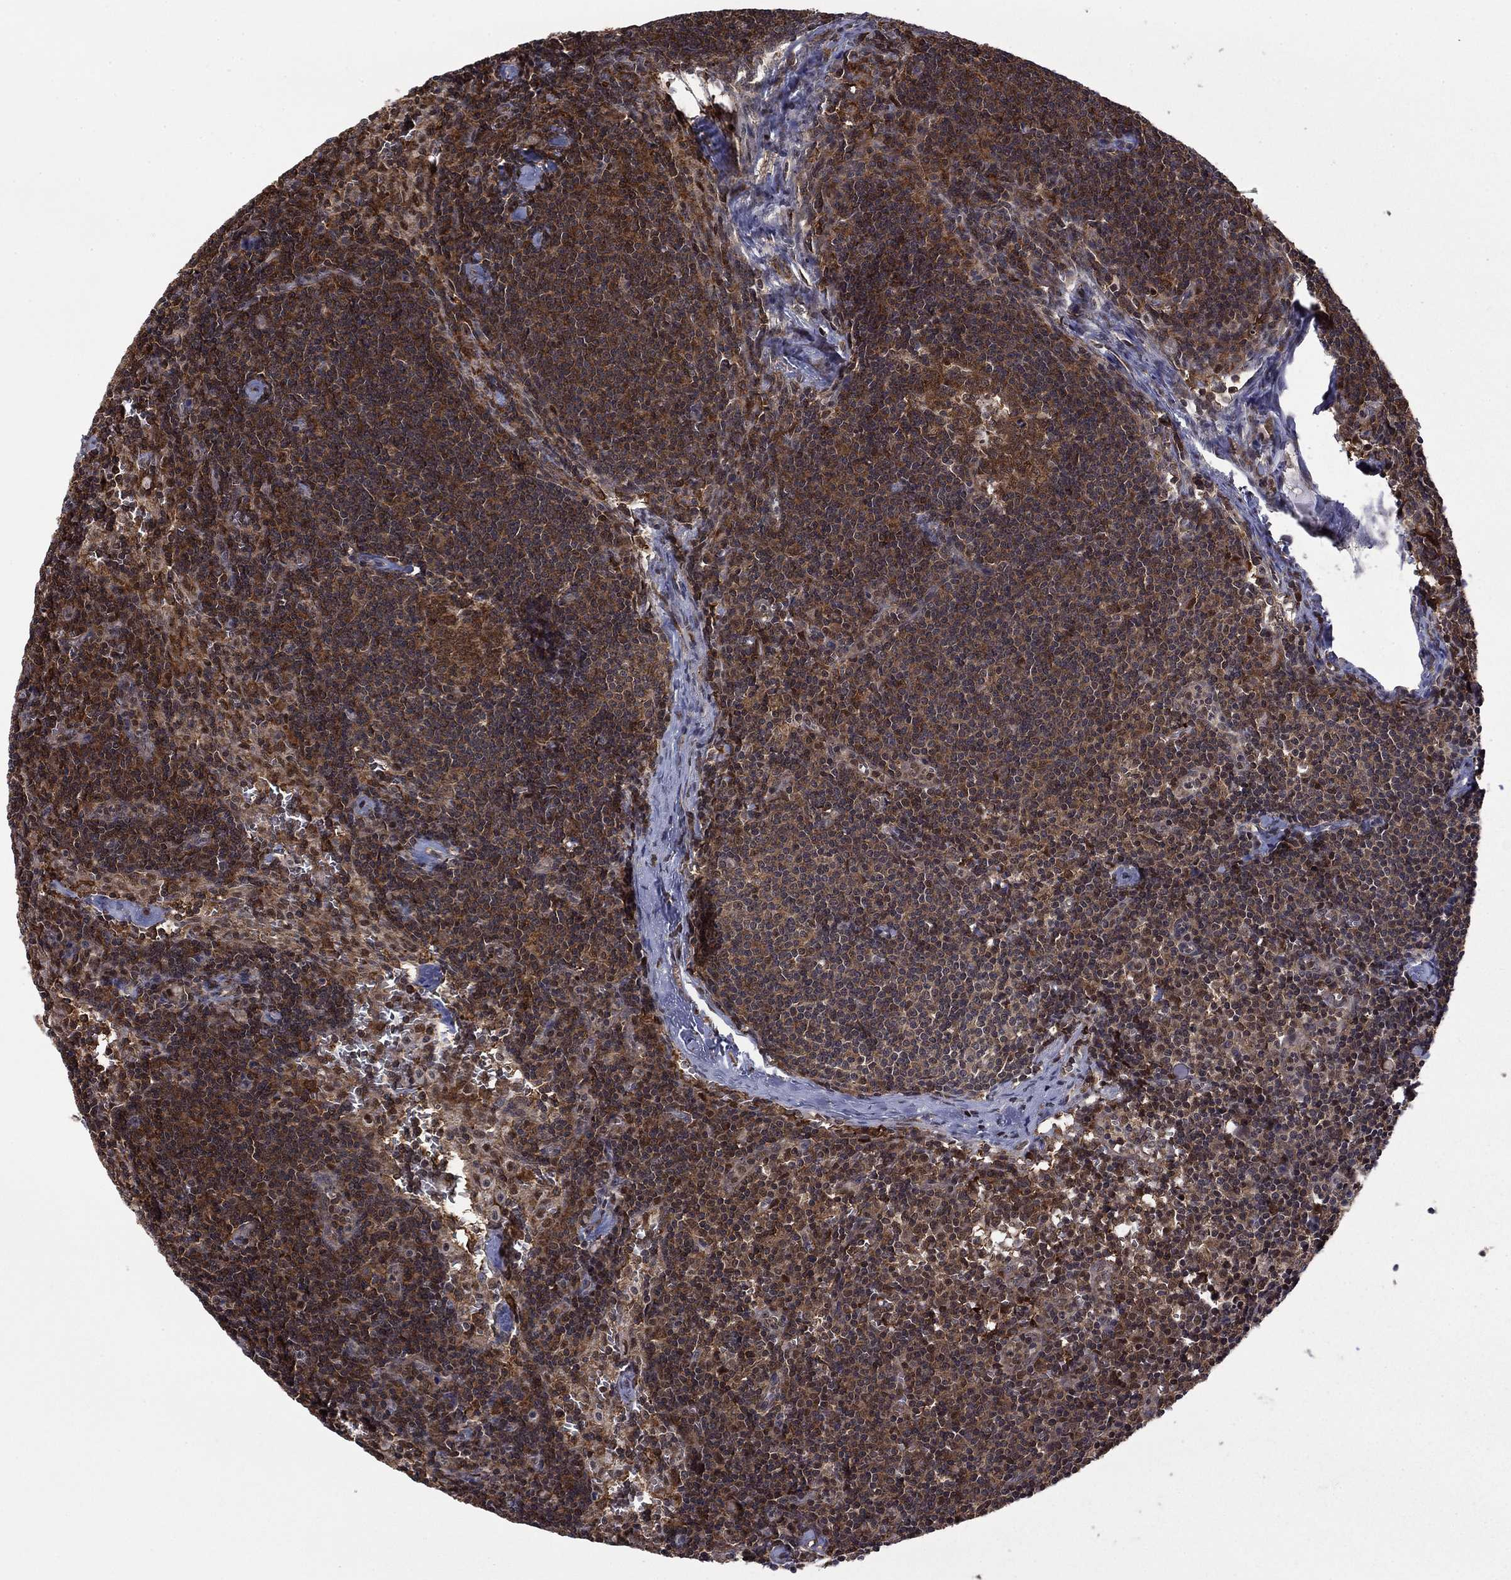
{"staining": {"intensity": "moderate", "quantity": "<25%", "location": "nuclear"}, "tissue": "lymph node", "cell_type": "Germinal center cells", "image_type": "normal", "snomed": [{"axis": "morphology", "description": "Normal tissue, NOS"}, {"axis": "topography", "description": "Lymph node"}], "caption": "There is low levels of moderate nuclear positivity in germinal center cells of unremarkable lymph node, as demonstrated by immunohistochemical staining (brown color).", "gene": "PSMD2", "patient": {"sex": "female", "age": 51}}